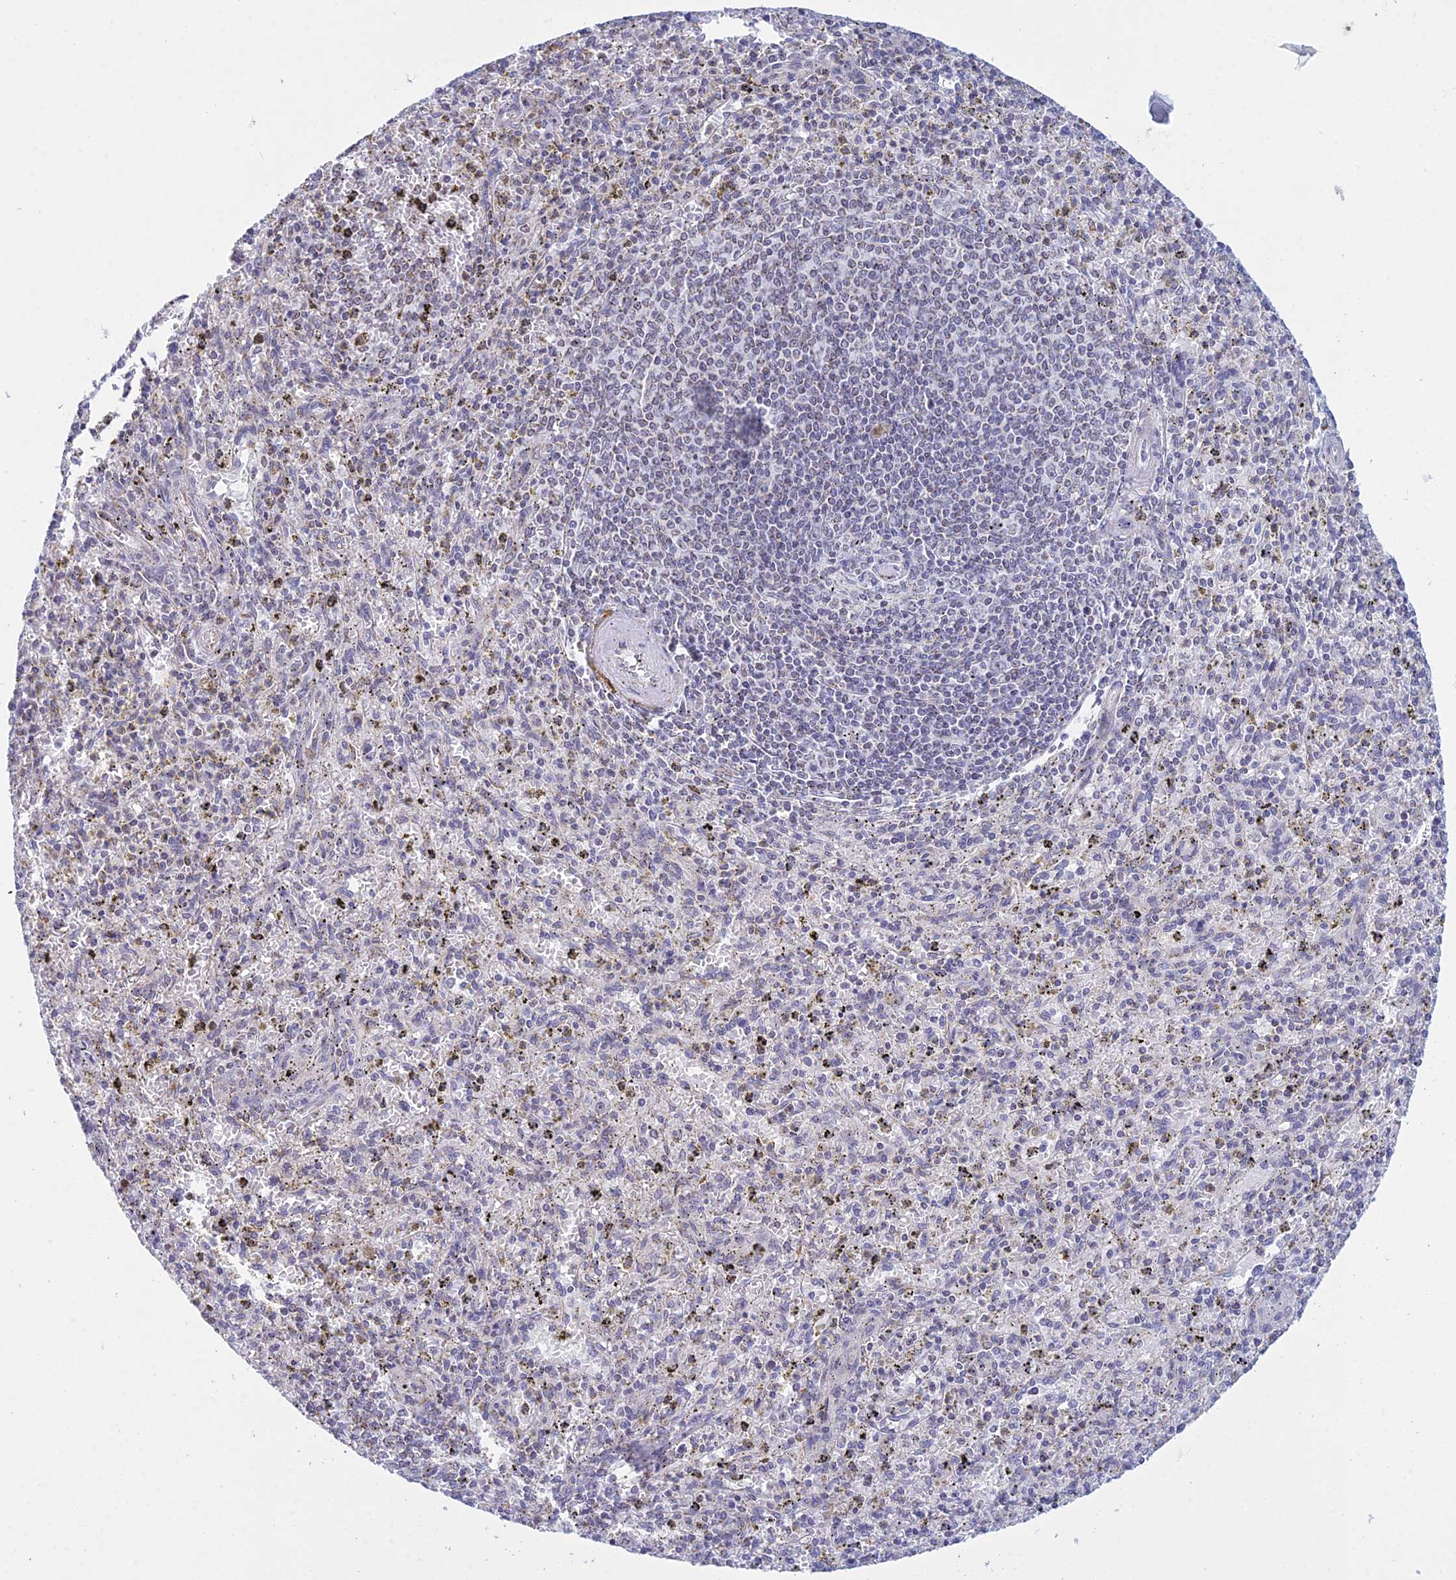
{"staining": {"intensity": "negative", "quantity": "none", "location": "none"}, "tissue": "spleen", "cell_type": "Cells in white pulp", "image_type": "normal", "snomed": [{"axis": "morphology", "description": "Normal tissue, NOS"}, {"axis": "topography", "description": "Spleen"}], "caption": "Cells in white pulp show no significant staining in unremarkable spleen. (Brightfield microscopy of DAB IHC at high magnification).", "gene": "KLF14", "patient": {"sex": "male", "age": 72}}